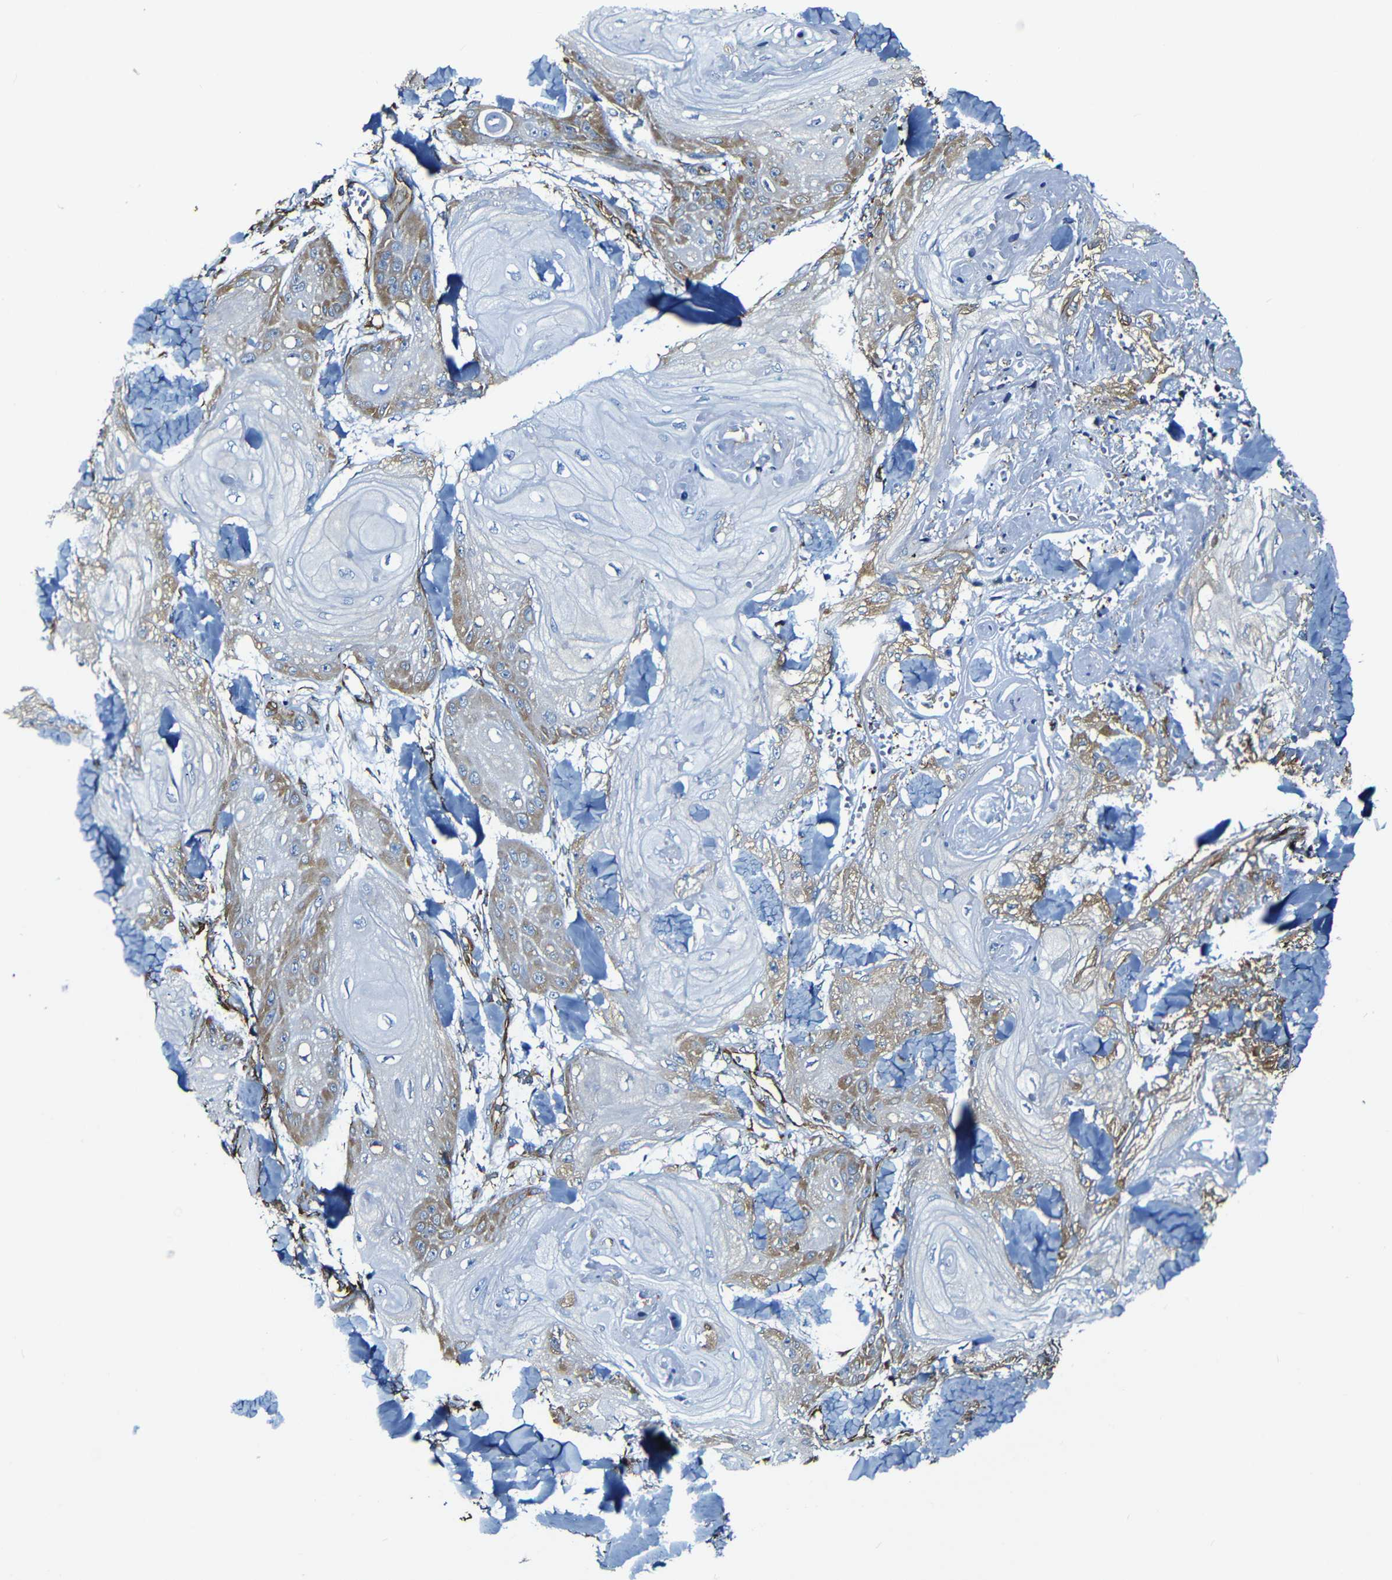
{"staining": {"intensity": "moderate", "quantity": "<25%", "location": "cytoplasmic/membranous"}, "tissue": "skin cancer", "cell_type": "Tumor cells", "image_type": "cancer", "snomed": [{"axis": "morphology", "description": "Squamous cell carcinoma, NOS"}, {"axis": "topography", "description": "Skin"}], "caption": "Protein staining reveals moderate cytoplasmic/membranous positivity in approximately <25% of tumor cells in skin cancer.", "gene": "MSN", "patient": {"sex": "male", "age": 74}}